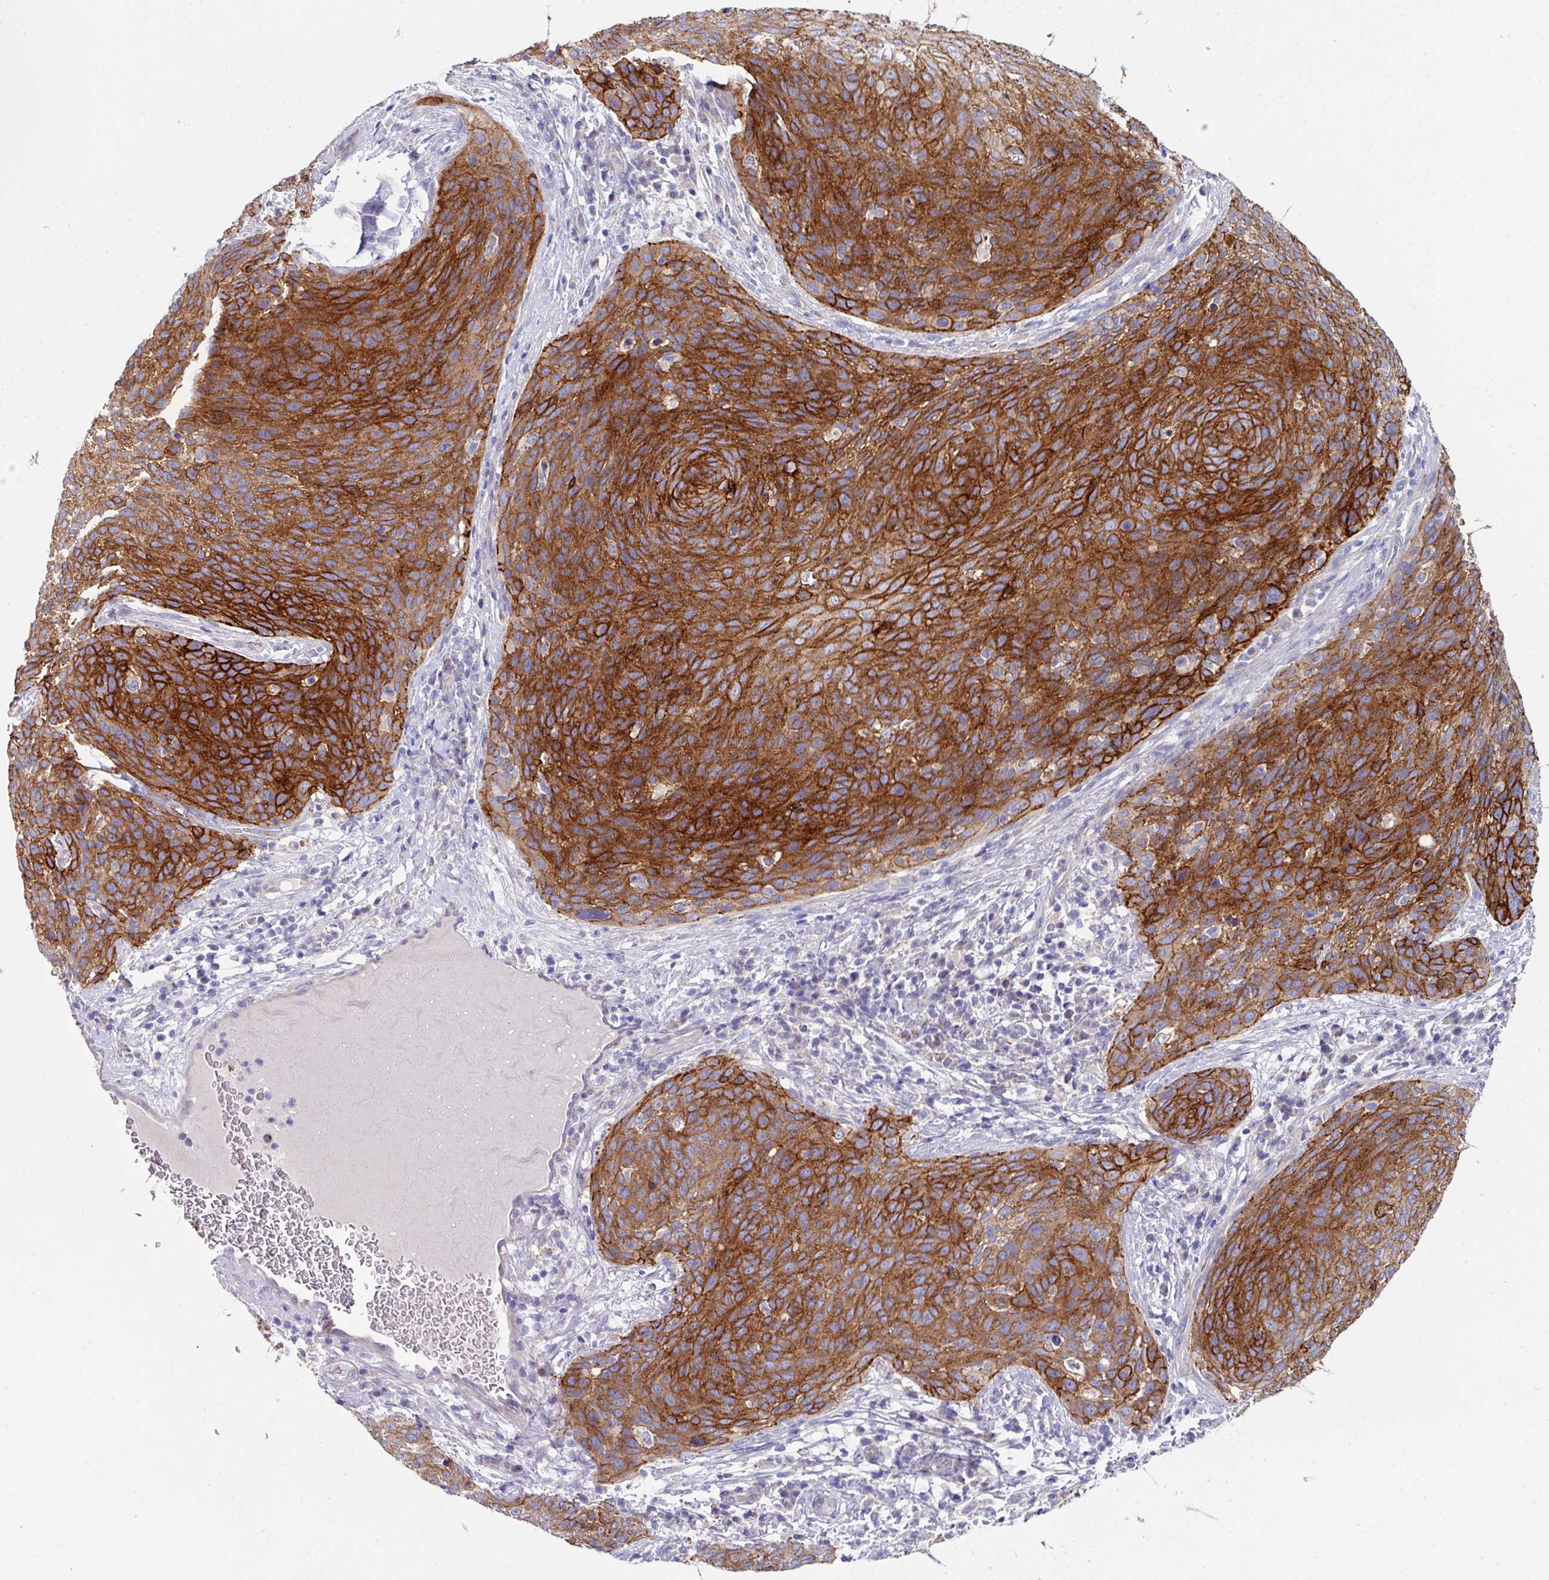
{"staining": {"intensity": "strong", "quantity": ">75%", "location": "cytoplasmic/membranous"}, "tissue": "cervical cancer", "cell_type": "Tumor cells", "image_type": "cancer", "snomed": [{"axis": "morphology", "description": "Squamous cell carcinoma, NOS"}, {"axis": "topography", "description": "Cervix"}], "caption": "Immunohistochemical staining of human cervical cancer (squamous cell carcinoma) displays strong cytoplasmic/membranous protein staining in about >75% of tumor cells.", "gene": "CLDN1", "patient": {"sex": "female", "age": 31}}